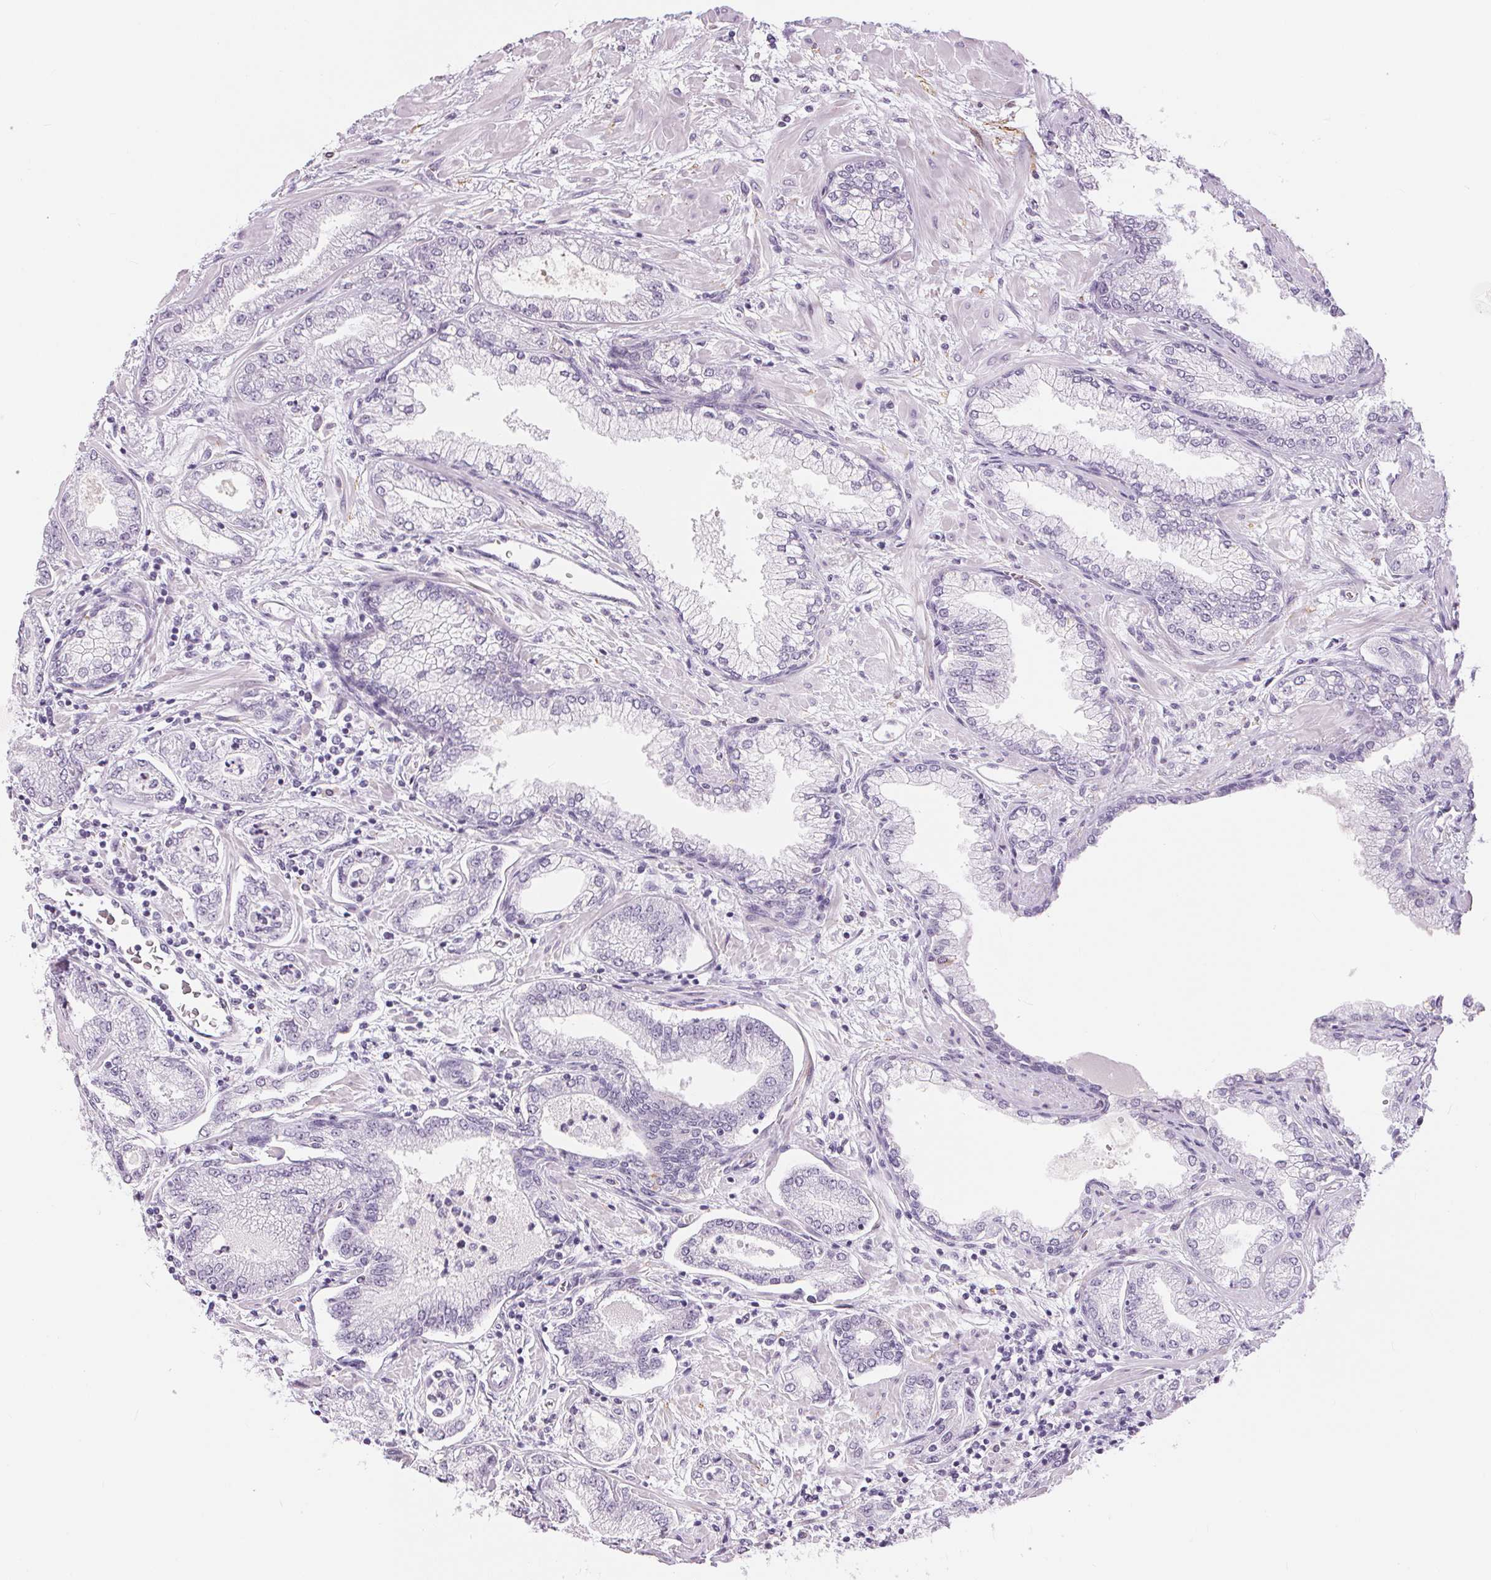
{"staining": {"intensity": "negative", "quantity": "none", "location": "none"}, "tissue": "prostate cancer", "cell_type": "Tumor cells", "image_type": "cancer", "snomed": [{"axis": "morphology", "description": "Adenocarcinoma, Low grade"}, {"axis": "topography", "description": "Prostate"}], "caption": "High power microscopy photomicrograph of an IHC image of low-grade adenocarcinoma (prostate), revealing no significant expression in tumor cells. The staining was performed using DAB to visualize the protein expression in brown, while the nuclei were stained in blue with hematoxylin (Magnification: 20x).", "gene": "CADPS", "patient": {"sex": "male", "age": 55}}